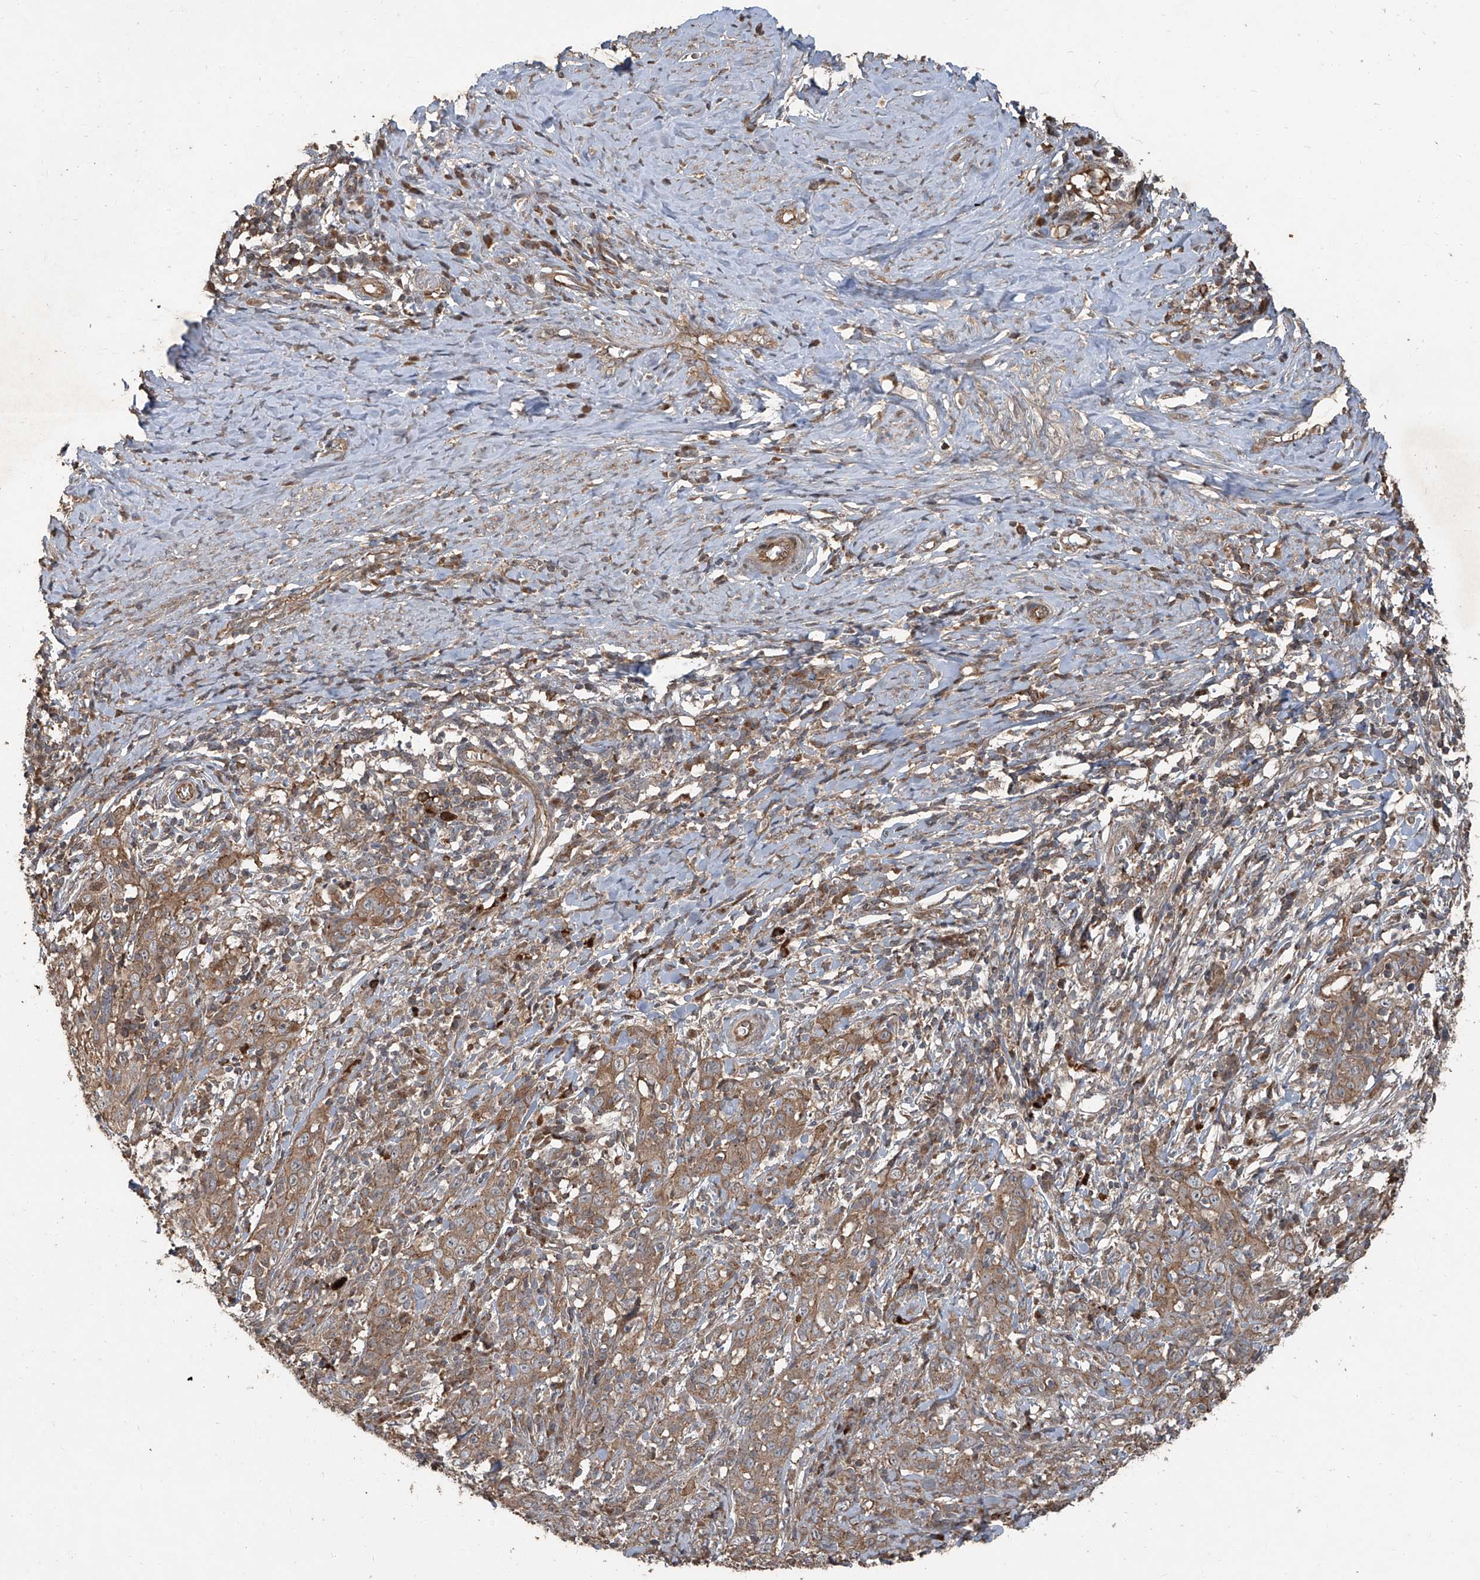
{"staining": {"intensity": "moderate", "quantity": ">75%", "location": "cytoplasmic/membranous"}, "tissue": "cervical cancer", "cell_type": "Tumor cells", "image_type": "cancer", "snomed": [{"axis": "morphology", "description": "Squamous cell carcinoma, NOS"}, {"axis": "topography", "description": "Cervix"}], "caption": "Immunohistochemical staining of human cervical cancer (squamous cell carcinoma) displays medium levels of moderate cytoplasmic/membranous expression in approximately >75% of tumor cells.", "gene": "CCN1", "patient": {"sex": "female", "age": 46}}